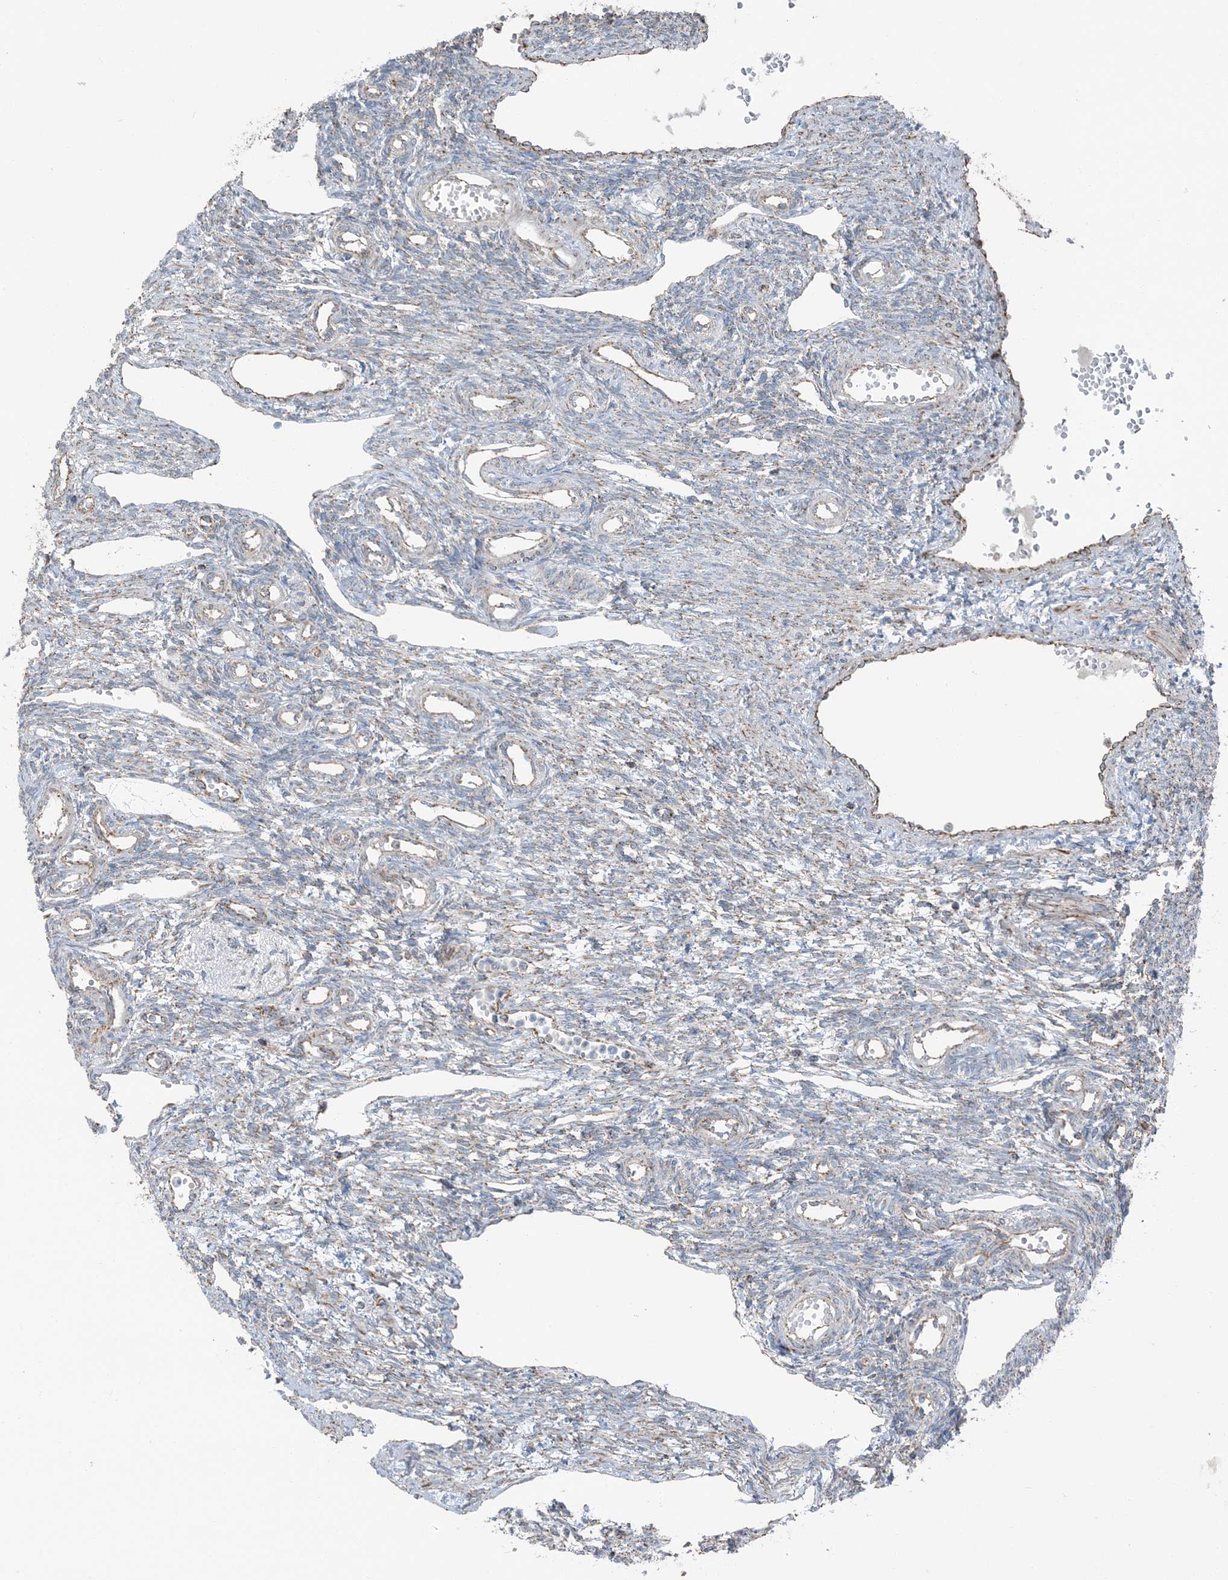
{"staining": {"intensity": "moderate", "quantity": ">75%", "location": "cytoplasmic/membranous"}, "tissue": "ovary", "cell_type": "Follicle cells", "image_type": "normal", "snomed": [{"axis": "morphology", "description": "Normal tissue, NOS"}, {"axis": "morphology", "description": "Cyst, NOS"}, {"axis": "topography", "description": "Ovary"}], "caption": "Moderate cytoplasmic/membranous protein expression is appreciated in approximately >75% of follicle cells in ovary. The protein of interest is shown in brown color, while the nuclei are stained blue.", "gene": "PILRB", "patient": {"sex": "female", "age": 33}}